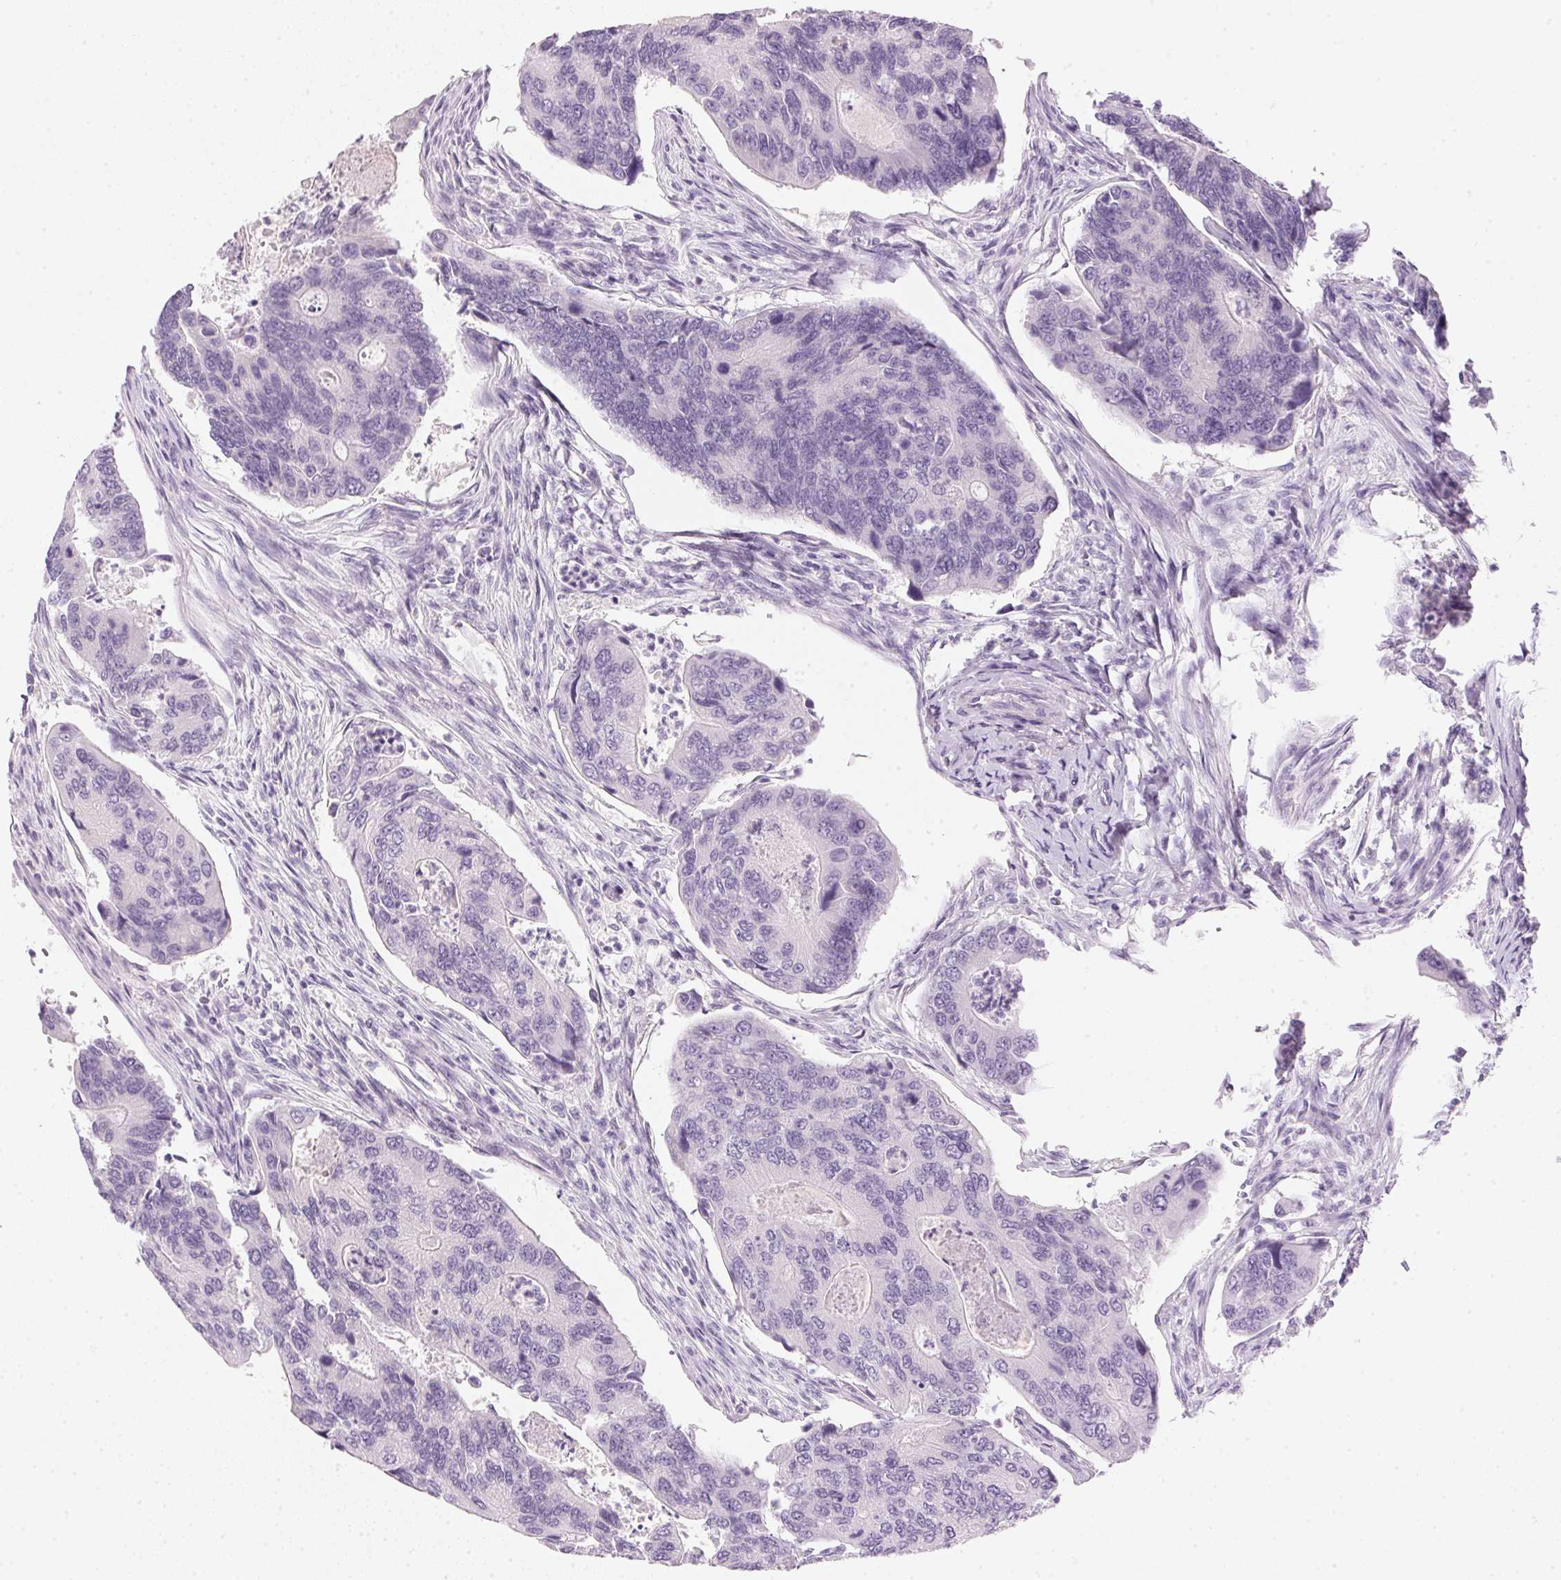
{"staining": {"intensity": "negative", "quantity": "none", "location": "none"}, "tissue": "colorectal cancer", "cell_type": "Tumor cells", "image_type": "cancer", "snomed": [{"axis": "morphology", "description": "Adenocarcinoma, NOS"}, {"axis": "topography", "description": "Colon"}], "caption": "Human adenocarcinoma (colorectal) stained for a protein using immunohistochemistry shows no expression in tumor cells.", "gene": "IGFBP1", "patient": {"sex": "female", "age": 67}}